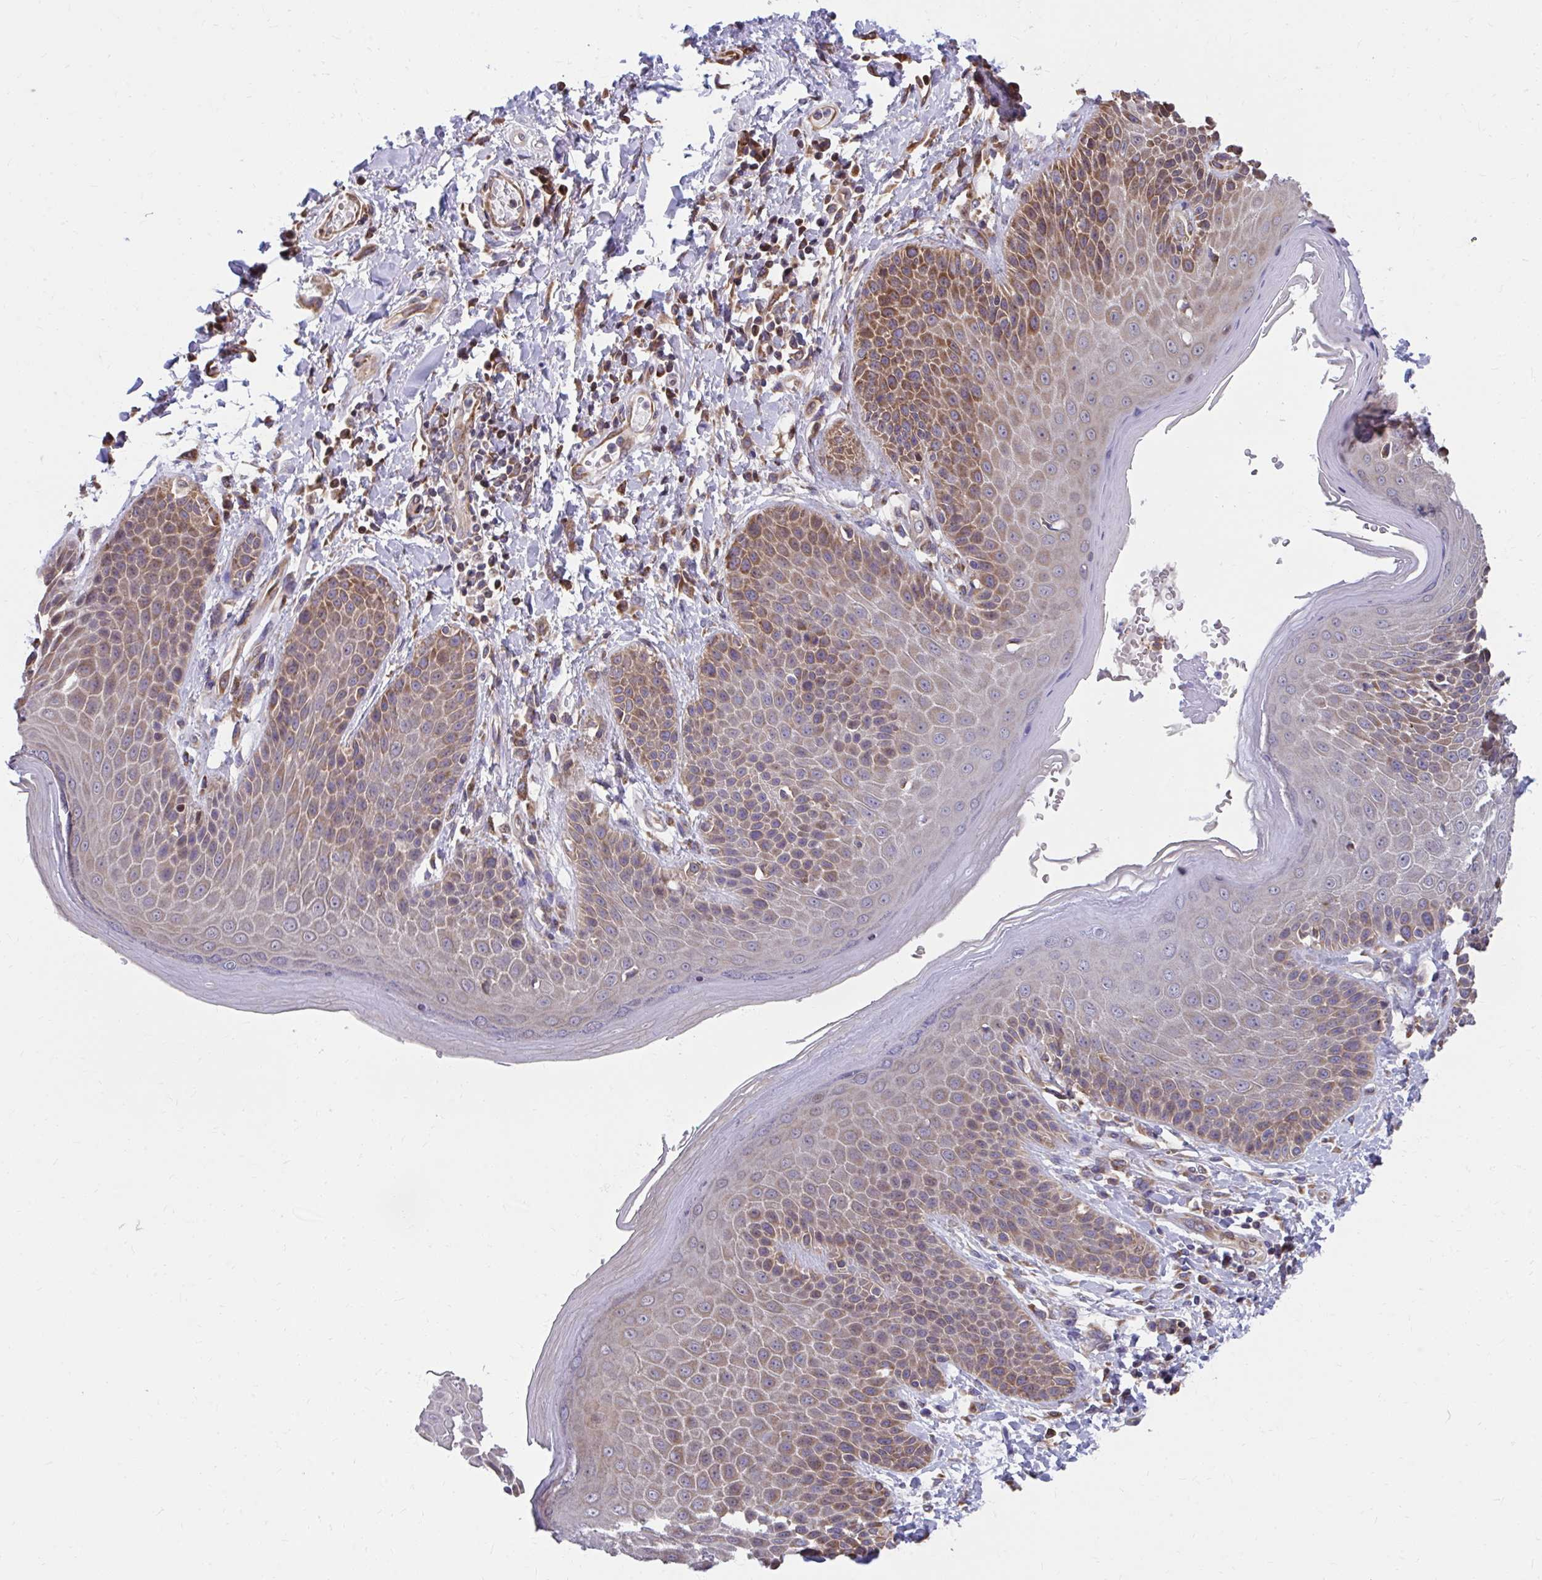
{"staining": {"intensity": "moderate", "quantity": ">75%", "location": "cytoplasmic/membranous"}, "tissue": "skin", "cell_type": "Epidermal cells", "image_type": "normal", "snomed": [{"axis": "morphology", "description": "Normal tissue, NOS"}, {"axis": "topography", "description": "Peripheral nerve tissue"}], "caption": "A brown stain shows moderate cytoplasmic/membranous positivity of a protein in epidermal cells of normal human skin. The protein is shown in brown color, while the nuclei are stained blue.", "gene": "ZNF778", "patient": {"sex": "male", "age": 51}}